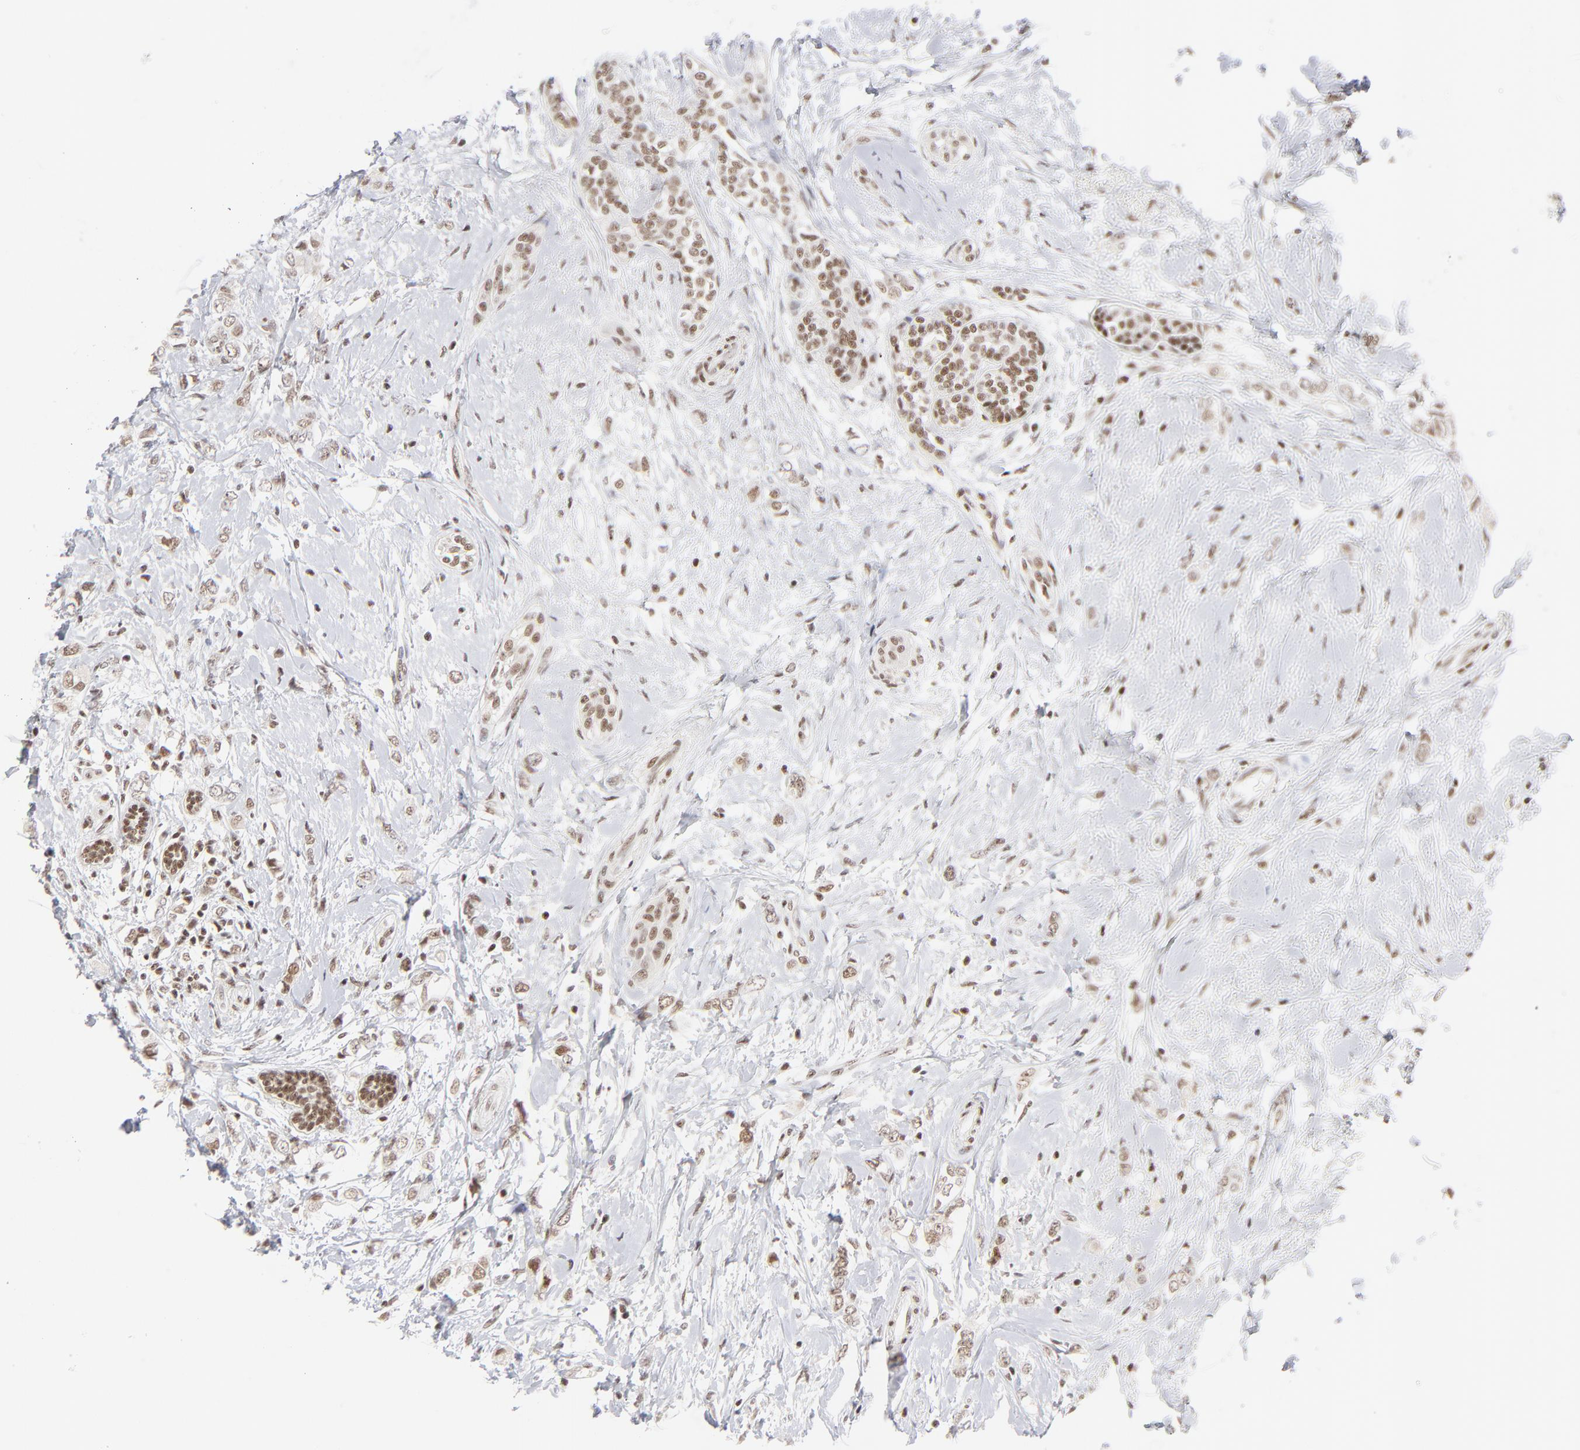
{"staining": {"intensity": "weak", "quantity": ">75%", "location": "nuclear"}, "tissue": "breast cancer", "cell_type": "Tumor cells", "image_type": "cancer", "snomed": [{"axis": "morphology", "description": "Normal tissue, NOS"}, {"axis": "morphology", "description": "Lobular carcinoma"}, {"axis": "topography", "description": "Breast"}], "caption": "An immunohistochemistry histopathology image of neoplastic tissue is shown. Protein staining in brown labels weak nuclear positivity in breast cancer within tumor cells.", "gene": "ZNF143", "patient": {"sex": "female", "age": 47}}